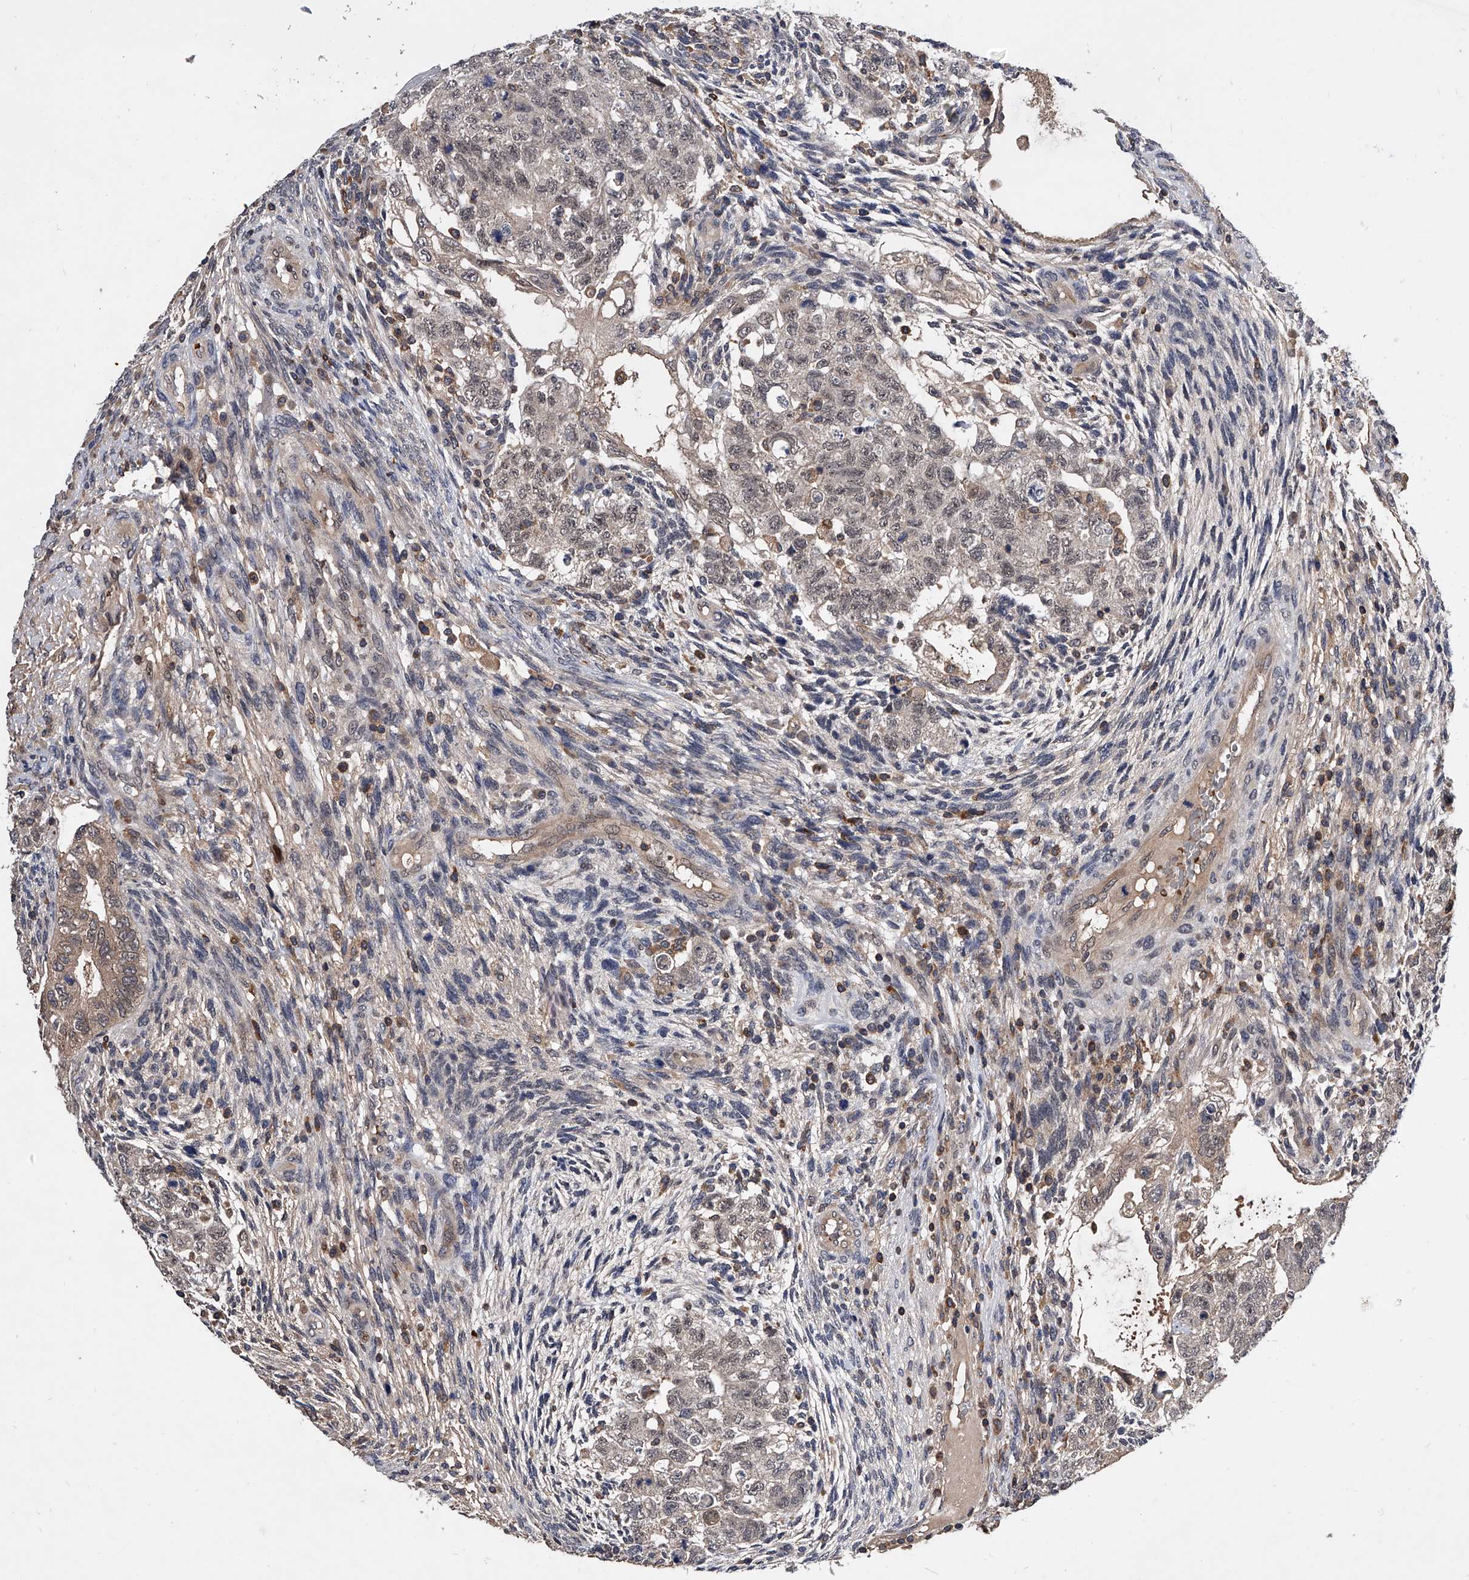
{"staining": {"intensity": "weak", "quantity": "<25%", "location": "nuclear"}, "tissue": "testis cancer", "cell_type": "Tumor cells", "image_type": "cancer", "snomed": [{"axis": "morphology", "description": "Carcinoma, Embryonal, NOS"}, {"axis": "topography", "description": "Testis"}], "caption": "DAB immunohistochemical staining of human embryonal carcinoma (testis) shows no significant expression in tumor cells.", "gene": "ZNF30", "patient": {"sex": "male", "age": 36}}